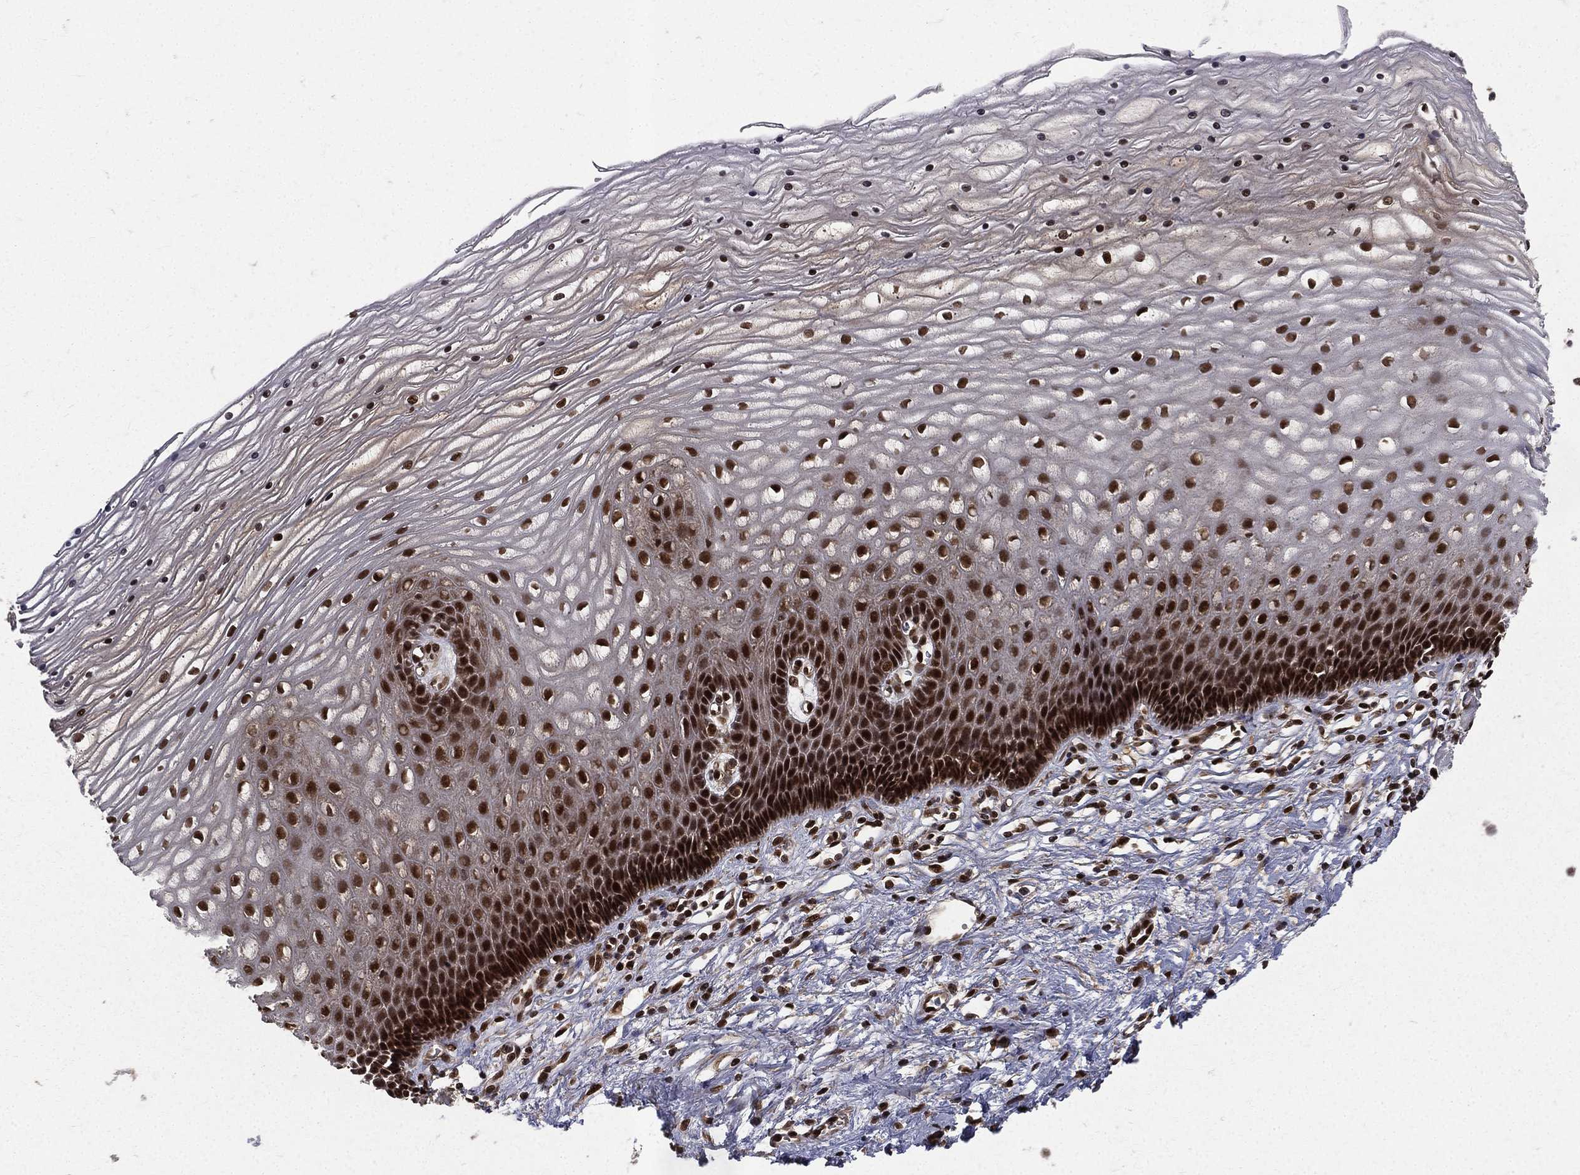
{"staining": {"intensity": "strong", "quantity": ">75%", "location": "nuclear"}, "tissue": "cervix", "cell_type": "Glandular cells", "image_type": "normal", "snomed": [{"axis": "morphology", "description": "Normal tissue, NOS"}, {"axis": "topography", "description": "Cervix"}], "caption": "Immunohistochemical staining of normal human cervix displays >75% levels of strong nuclear protein positivity in about >75% of glandular cells.", "gene": "COPS4", "patient": {"sex": "female", "age": 35}}